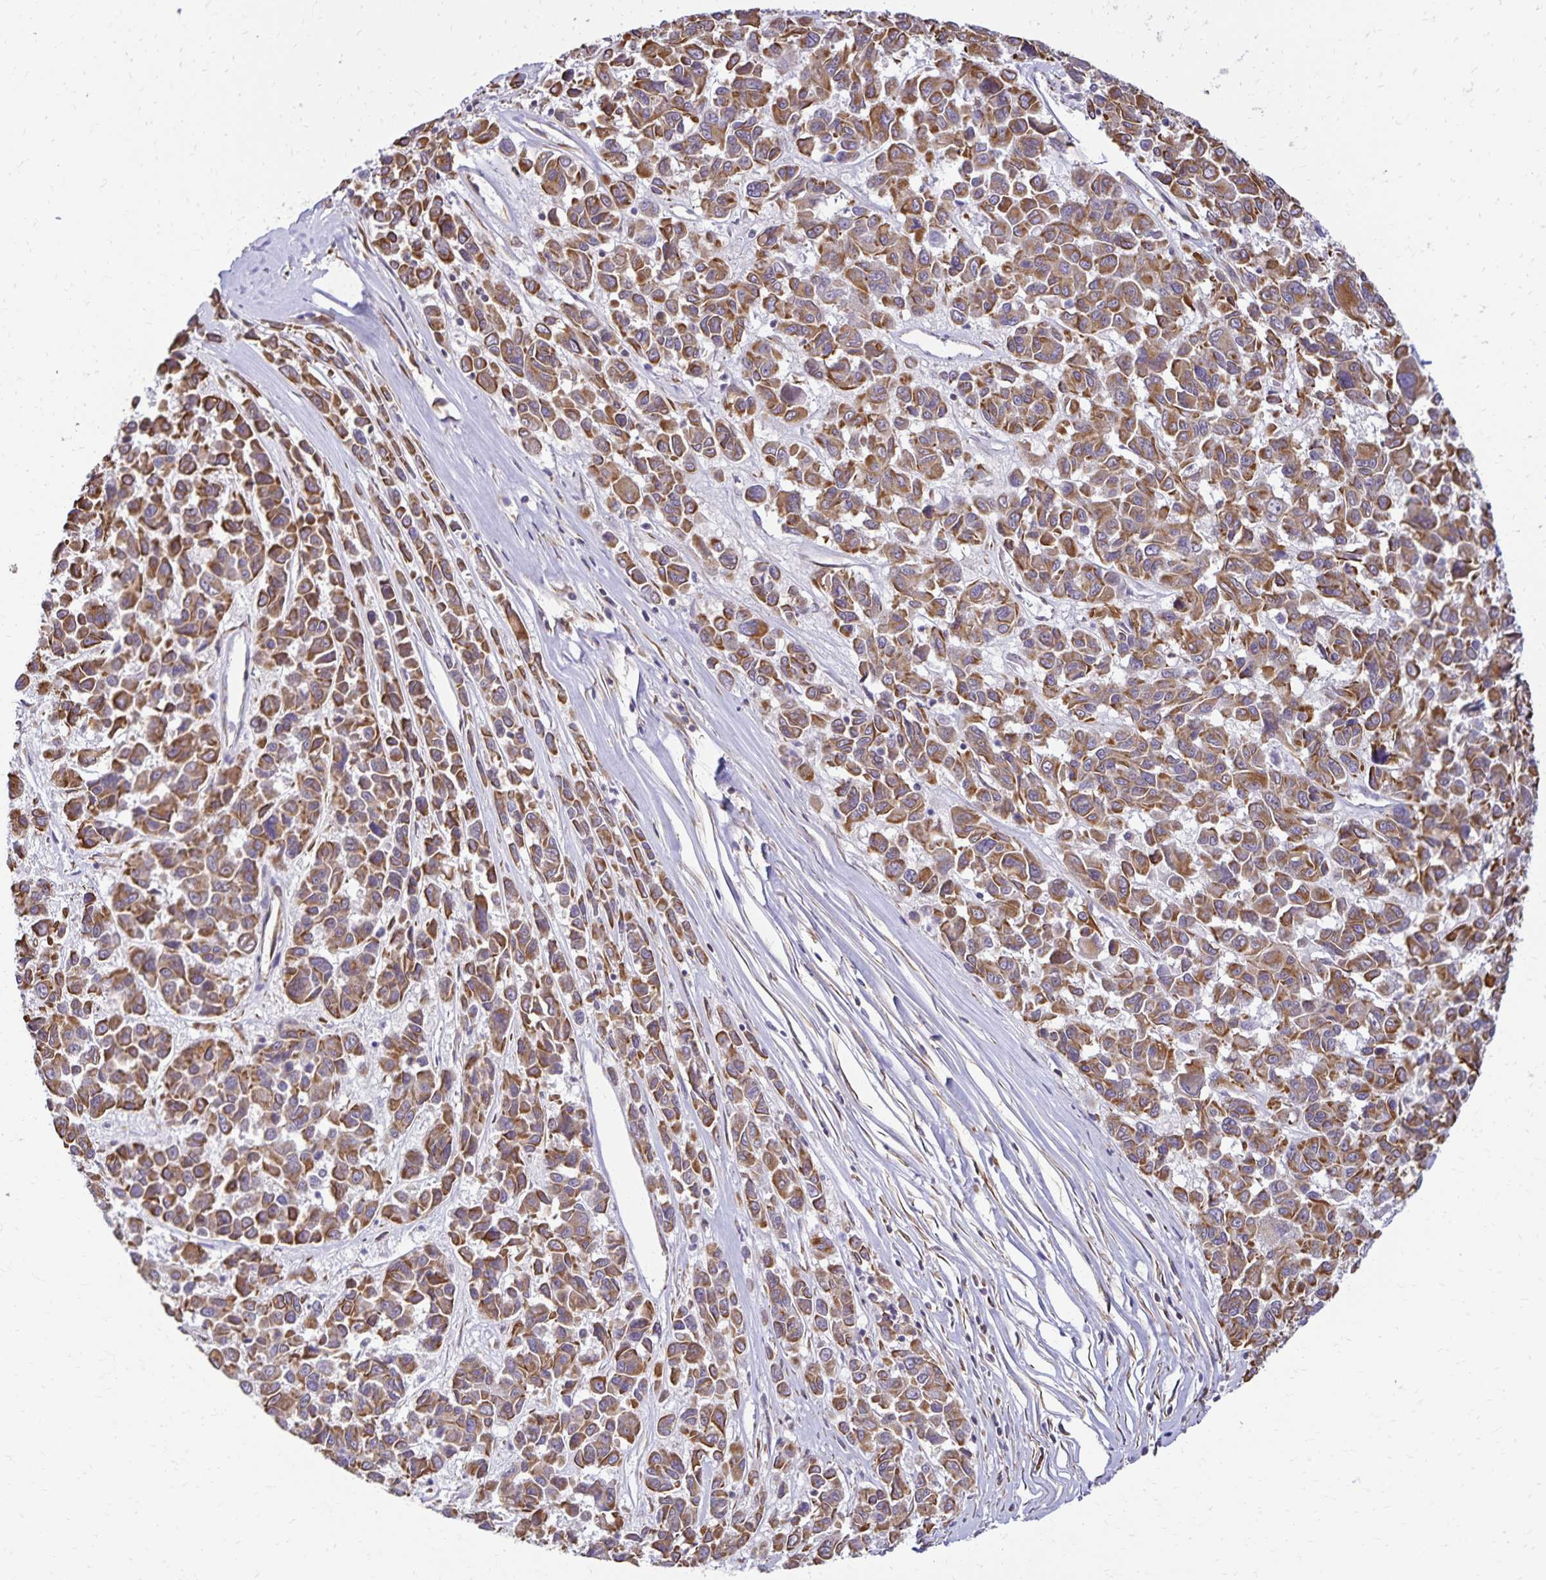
{"staining": {"intensity": "moderate", "quantity": "25%-75%", "location": "cytoplasmic/membranous"}, "tissue": "melanoma", "cell_type": "Tumor cells", "image_type": "cancer", "snomed": [{"axis": "morphology", "description": "Malignant melanoma, NOS"}, {"axis": "topography", "description": "Skin"}], "caption": "Malignant melanoma stained with a protein marker reveals moderate staining in tumor cells.", "gene": "TRPV6", "patient": {"sex": "female", "age": 66}}